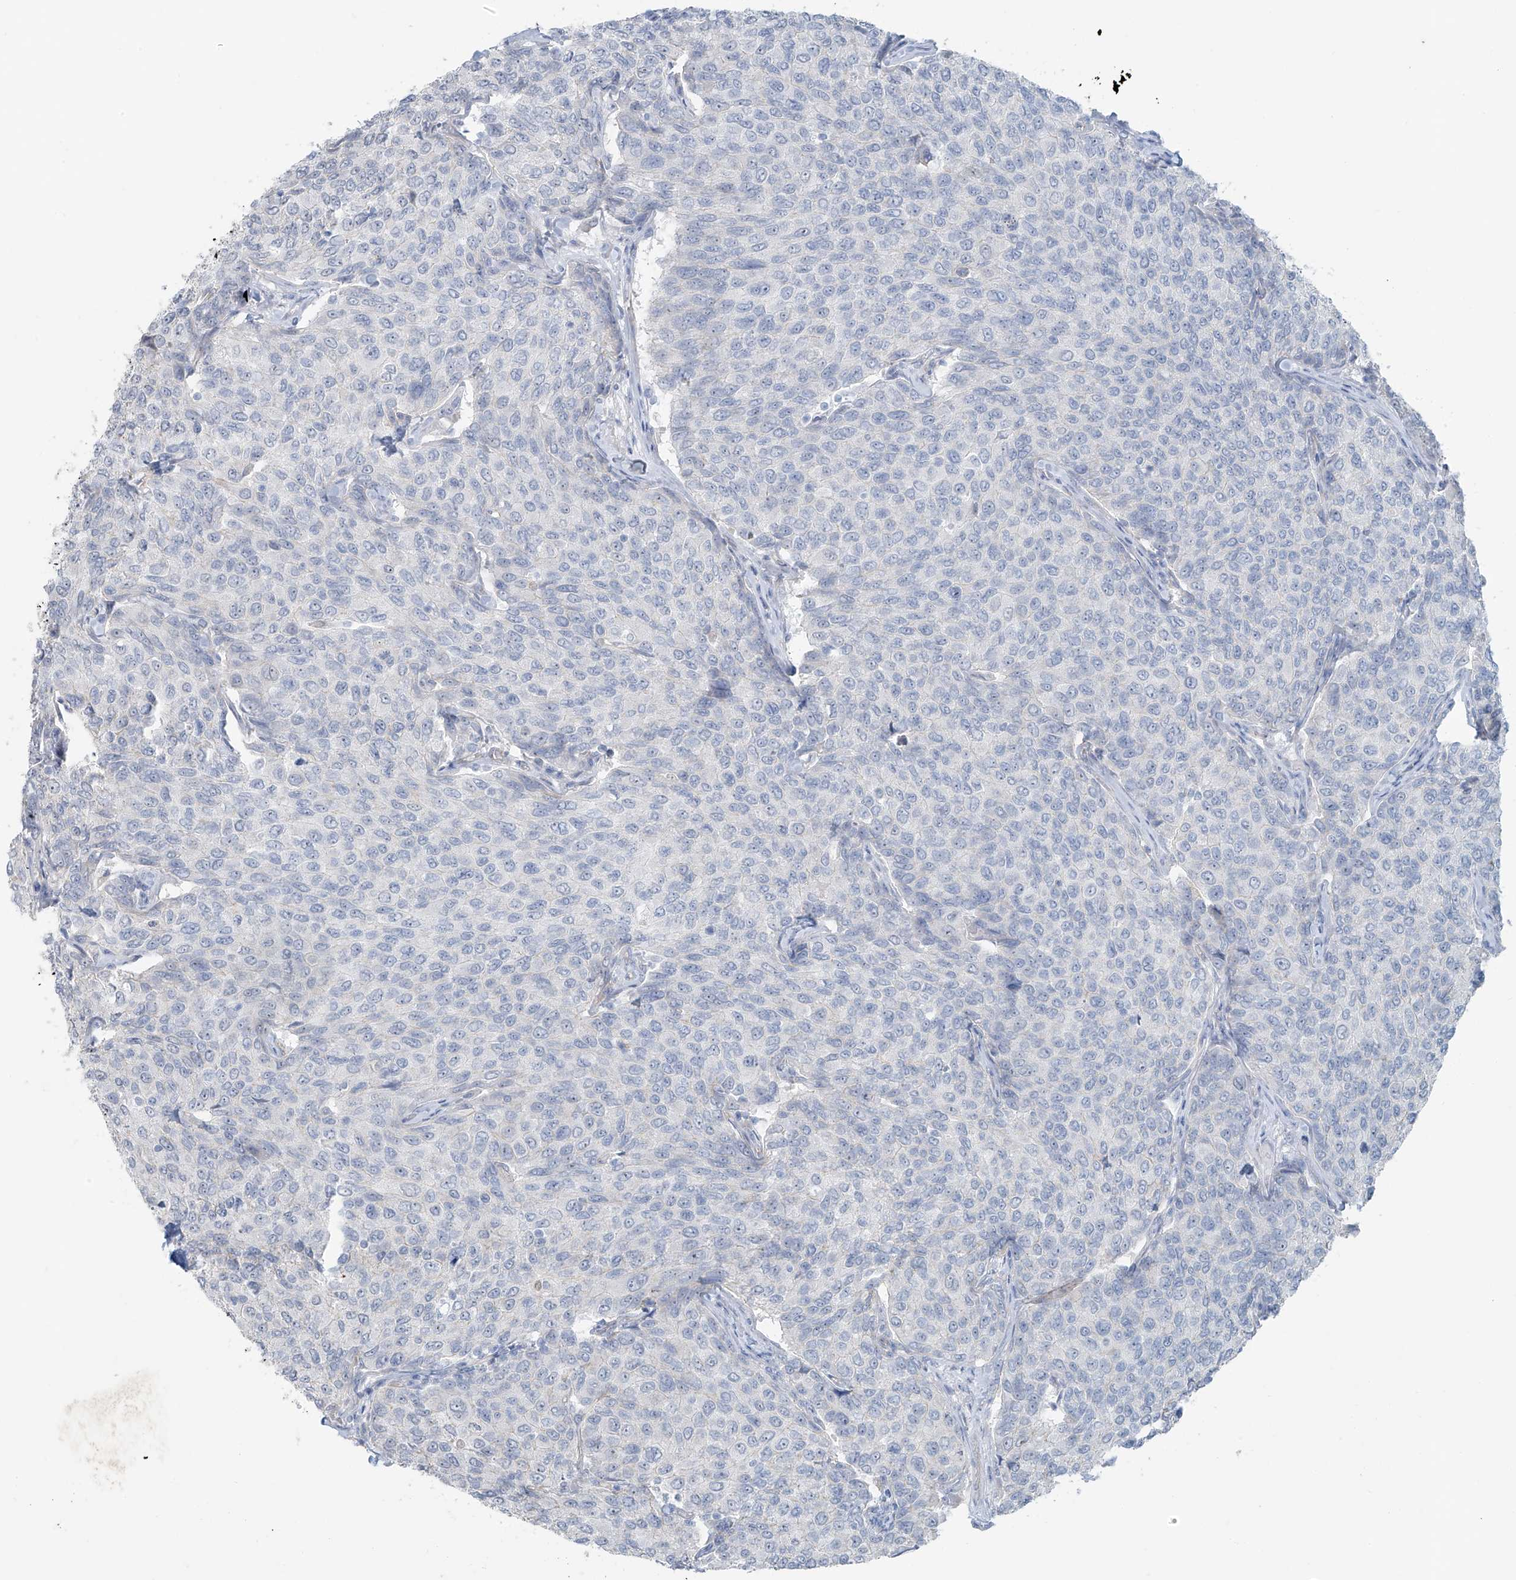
{"staining": {"intensity": "negative", "quantity": "none", "location": "none"}, "tissue": "breast cancer", "cell_type": "Tumor cells", "image_type": "cancer", "snomed": [{"axis": "morphology", "description": "Duct carcinoma"}, {"axis": "topography", "description": "Breast"}], "caption": "High magnification brightfield microscopy of breast invasive ductal carcinoma stained with DAB (brown) and counterstained with hematoxylin (blue): tumor cells show no significant positivity. (Stains: DAB IHC with hematoxylin counter stain, Microscopy: brightfield microscopy at high magnification).", "gene": "TUBE1", "patient": {"sex": "female", "age": 55}}